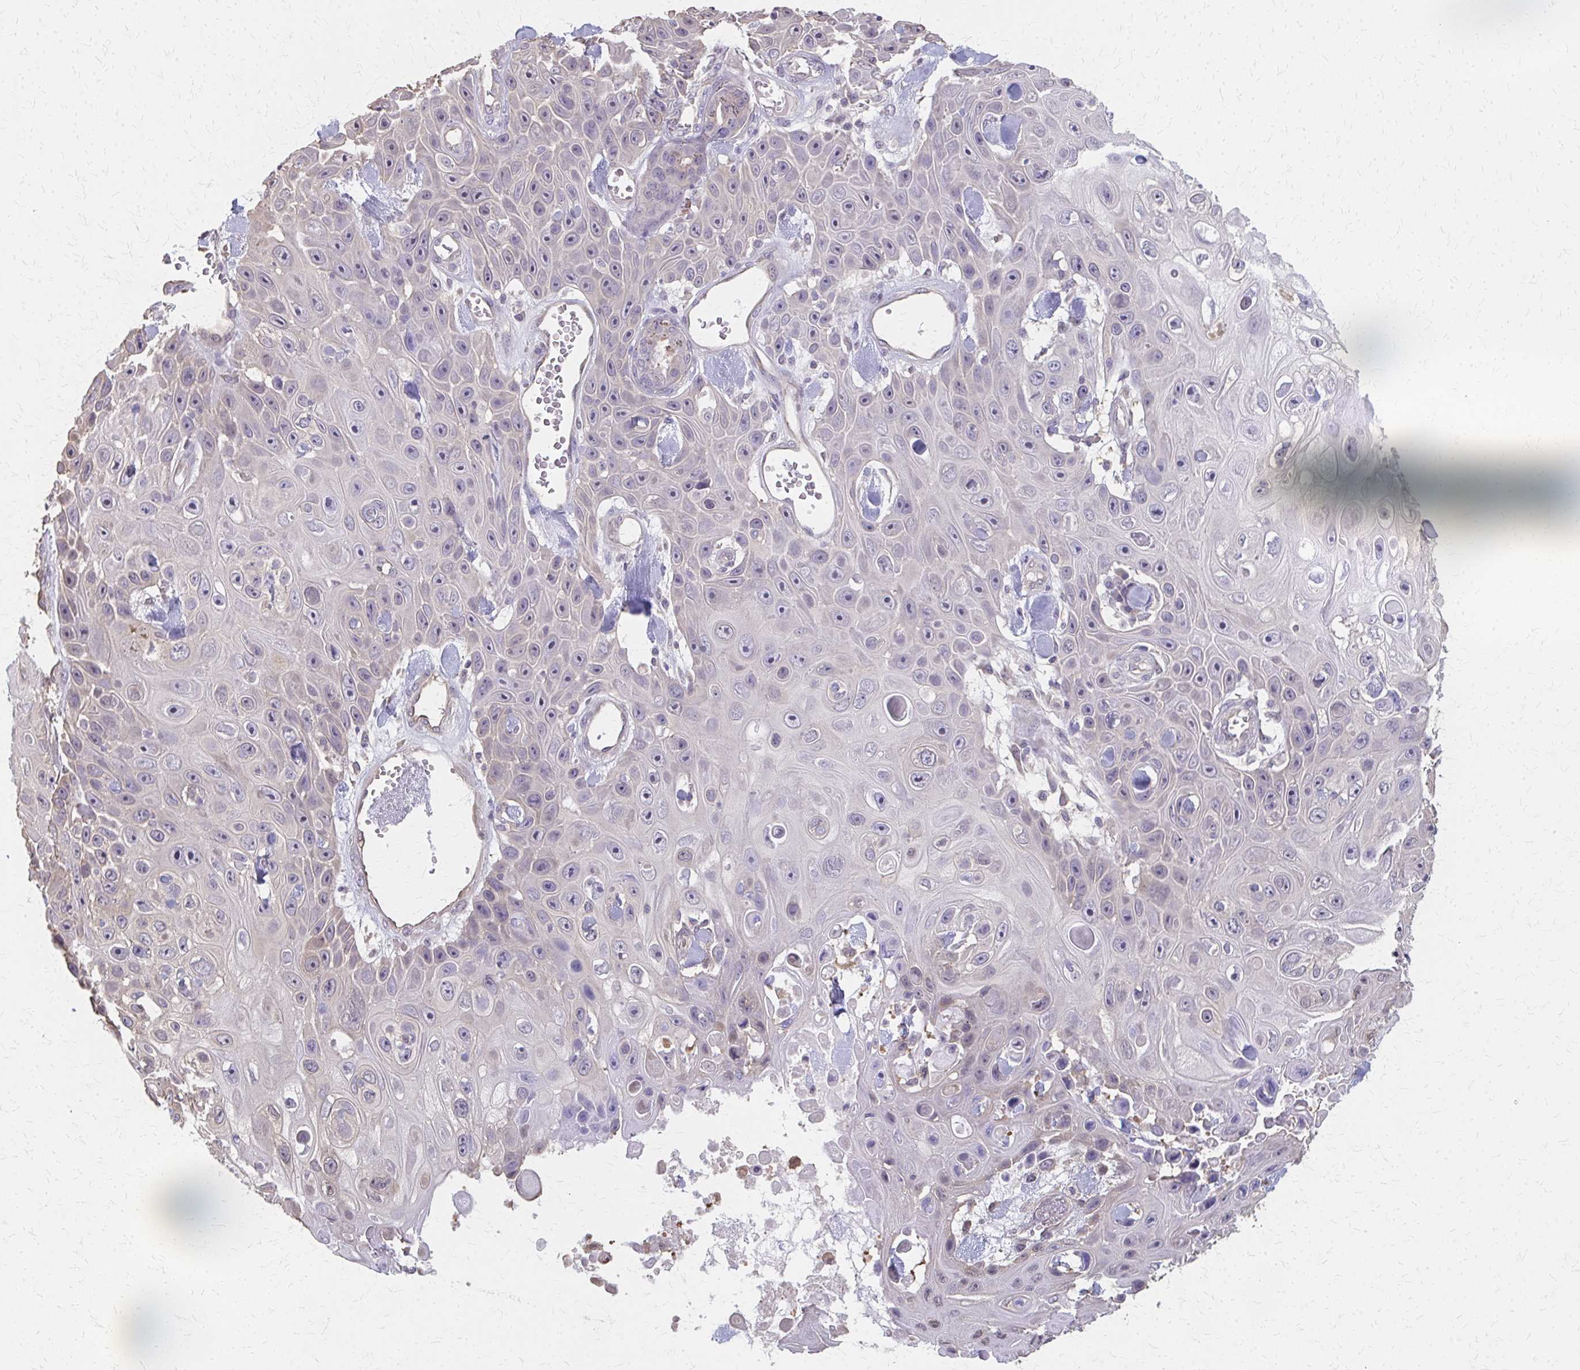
{"staining": {"intensity": "negative", "quantity": "none", "location": "none"}, "tissue": "skin cancer", "cell_type": "Tumor cells", "image_type": "cancer", "snomed": [{"axis": "morphology", "description": "Squamous cell carcinoma, NOS"}, {"axis": "topography", "description": "Skin"}], "caption": "Human skin cancer stained for a protein using immunohistochemistry (IHC) shows no expression in tumor cells.", "gene": "RABGAP1L", "patient": {"sex": "male", "age": 82}}